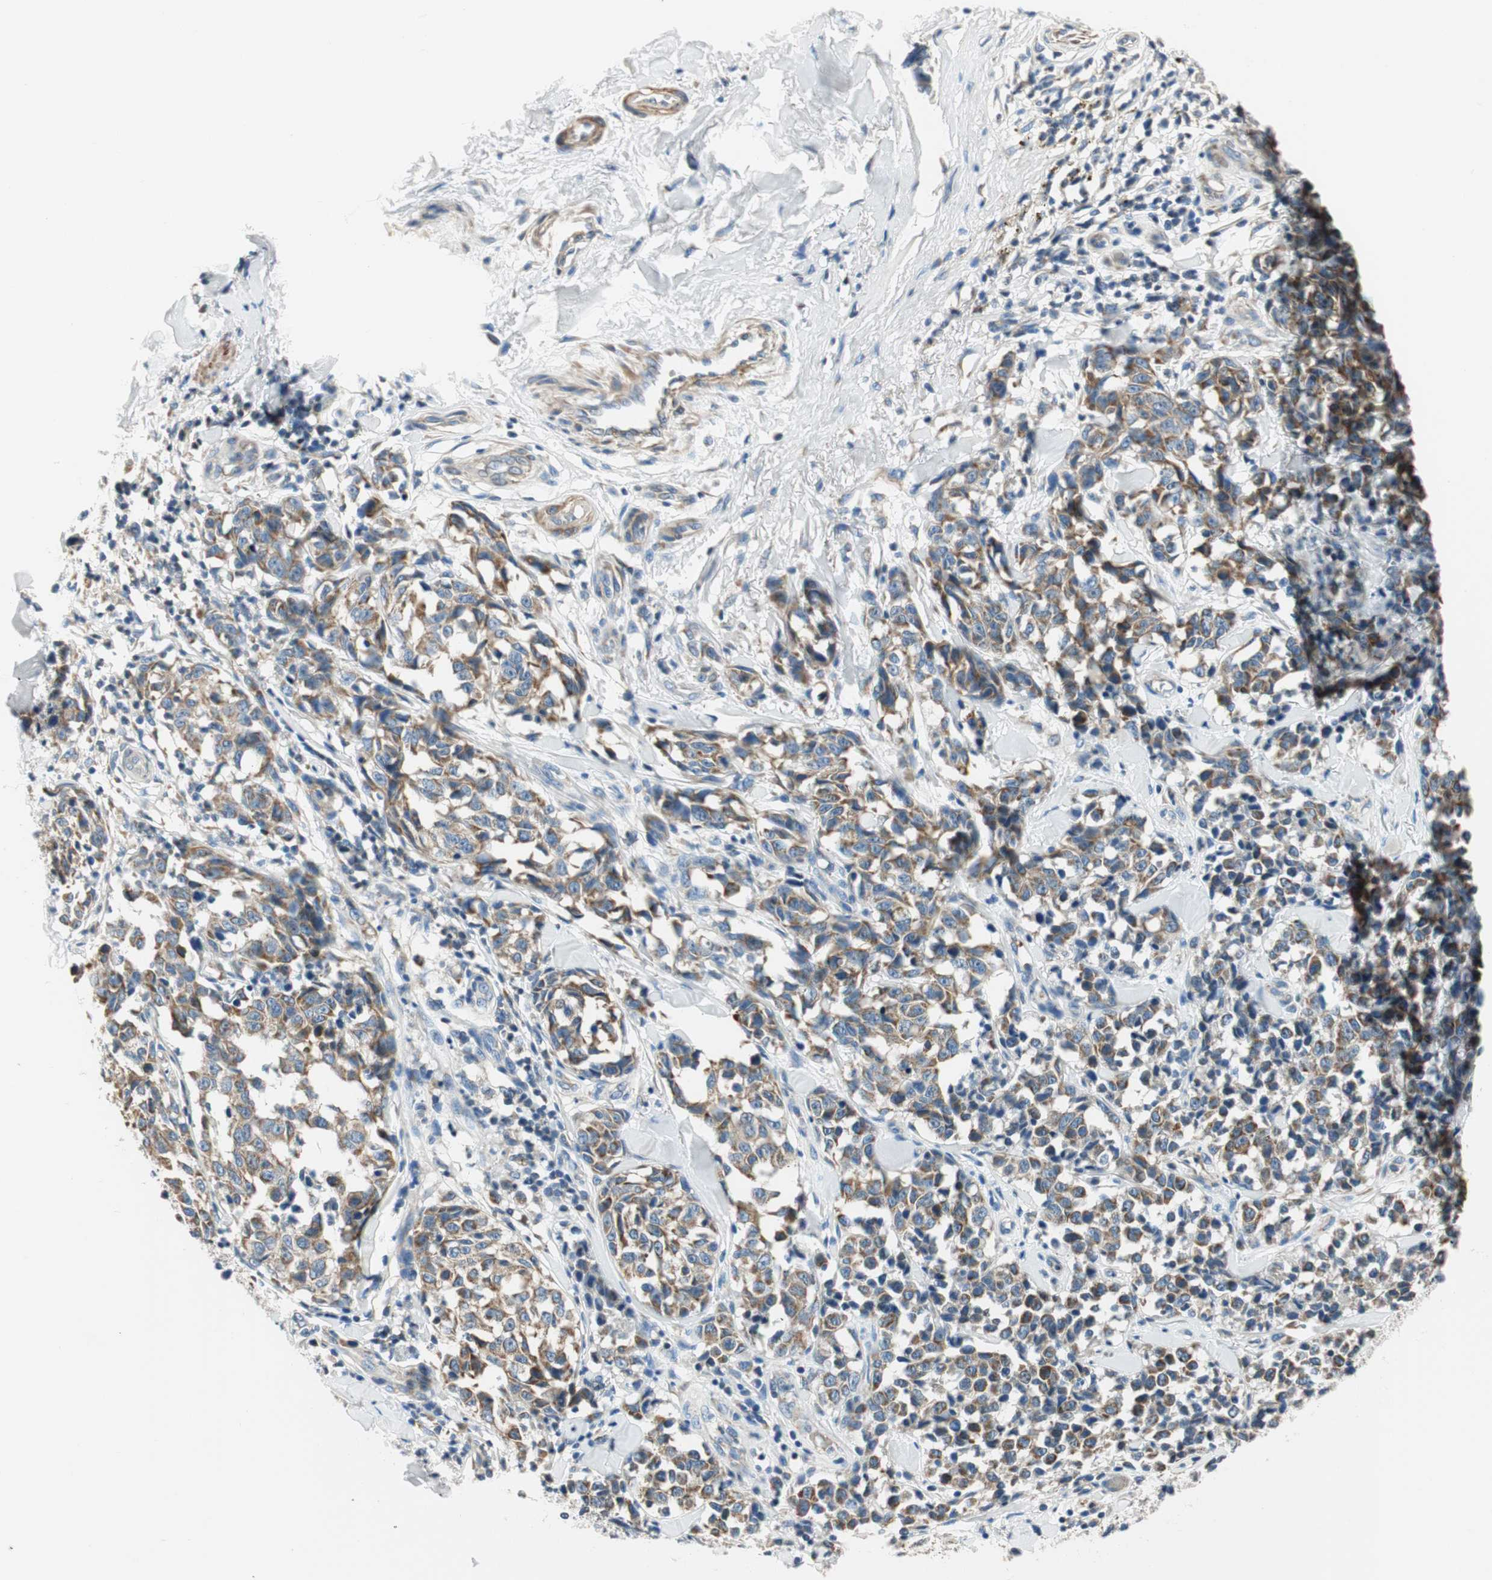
{"staining": {"intensity": "moderate", "quantity": ">75%", "location": "cytoplasmic/membranous"}, "tissue": "melanoma", "cell_type": "Tumor cells", "image_type": "cancer", "snomed": [{"axis": "morphology", "description": "Malignant melanoma, NOS"}, {"axis": "topography", "description": "Skin"}], "caption": "The histopathology image exhibits staining of melanoma, revealing moderate cytoplasmic/membranous protein expression (brown color) within tumor cells. The protein is stained brown, and the nuclei are stained in blue (DAB IHC with brightfield microscopy, high magnification).", "gene": "RORB", "patient": {"sex": "female", "age": 64}}